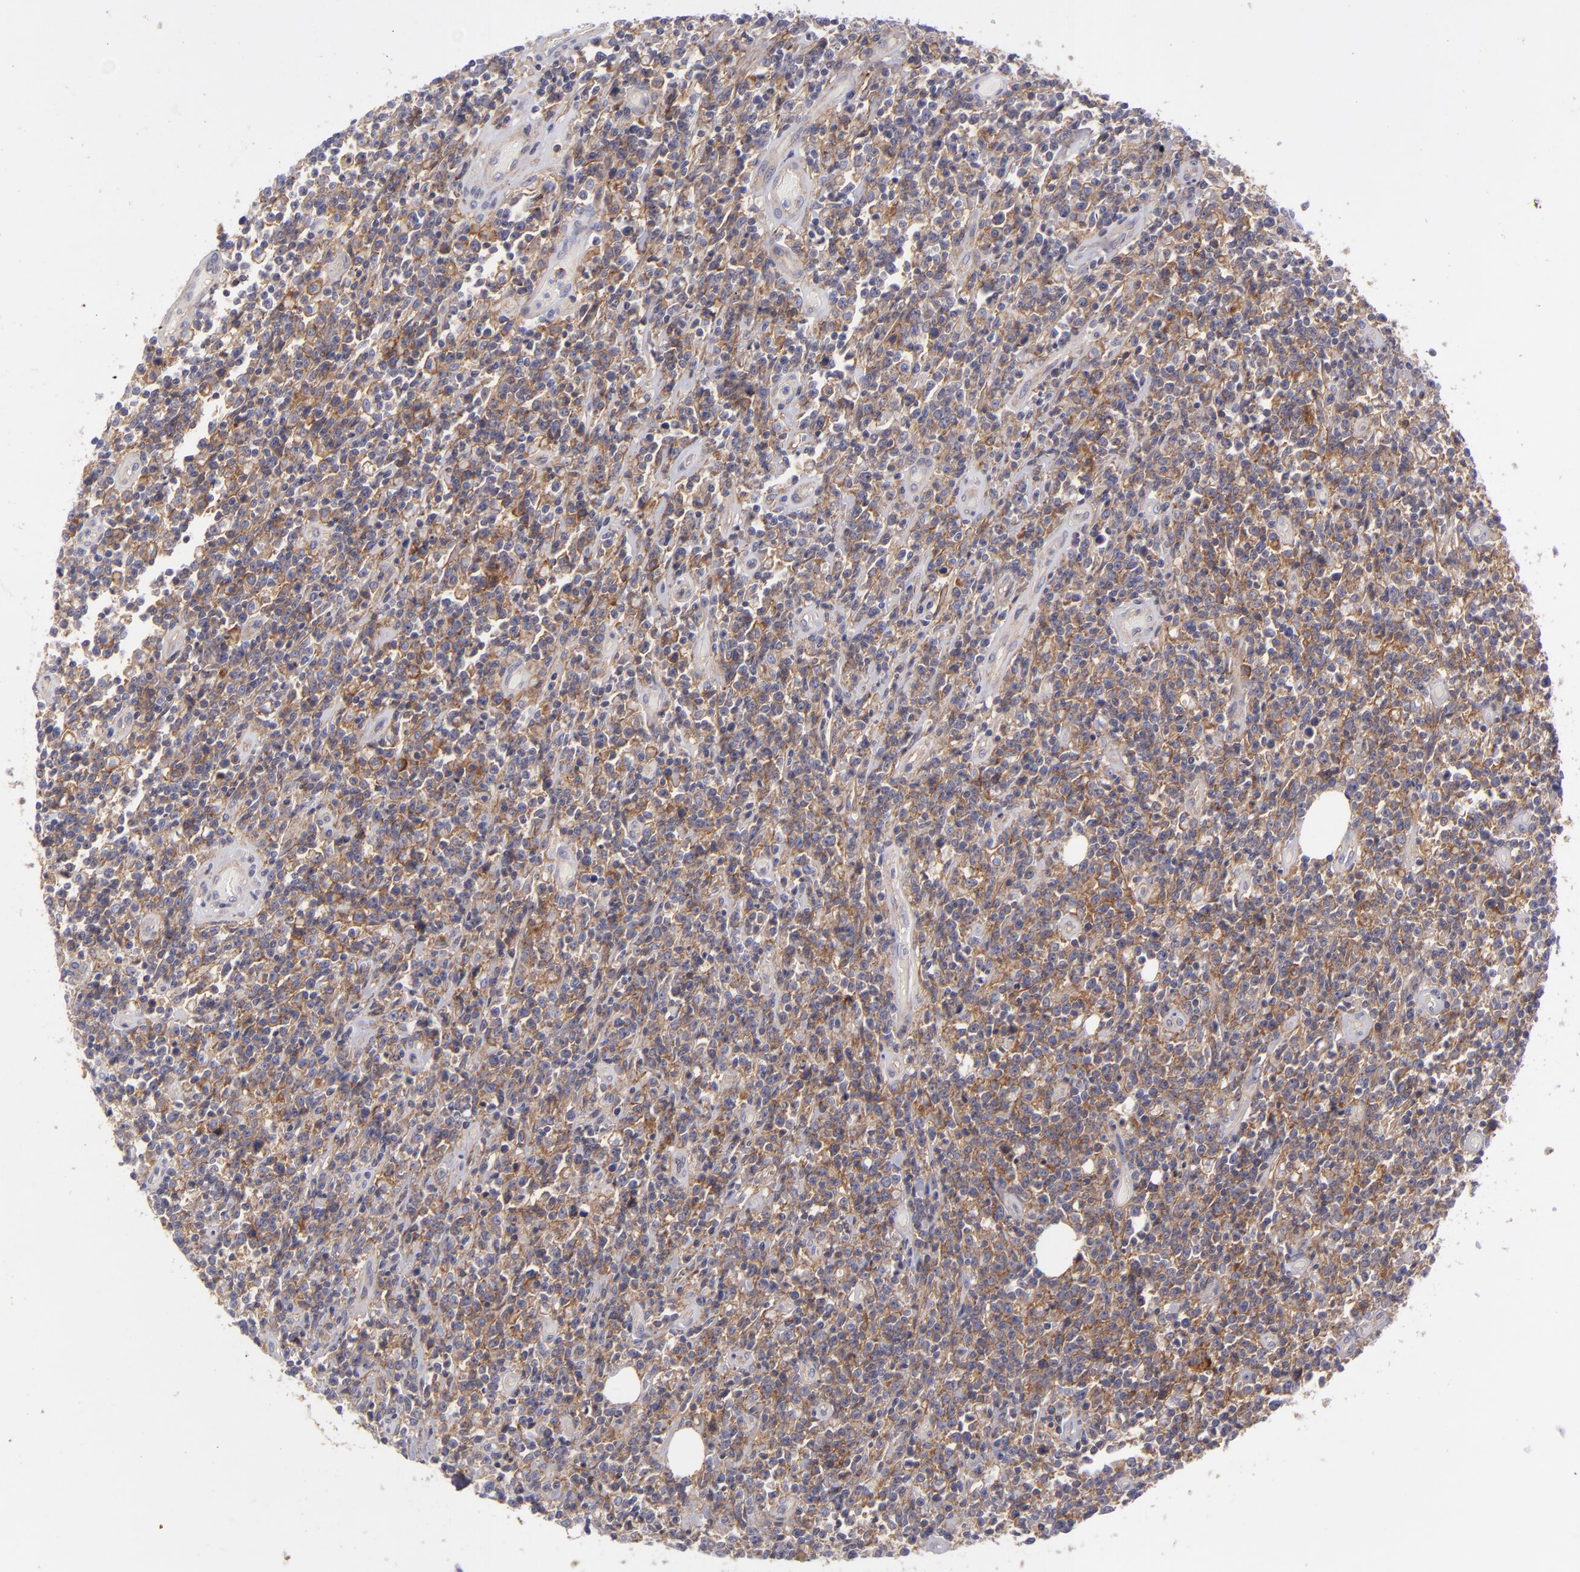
{"staining": {"intensity": "moderate", "quantity": ">75%", "location": "cytoplasmic/membranous"}, "tissue": "lymphoma", "cell_type": "Tumor cells", "image_type": "cancer", "snomed": [{"axis": "morphology", "description": "Malignant lymphoma, non-Hodgkin's type, High grade"}, {"axis": "topography", "description": "Colon"}], "caption": "Immunohistochemical staining of human lymphoma demonstrates medium levels of moderate cytoplasmic/membranous staining in approximately >75% of tumor cells.", "gene": "BSG", "patient": {"sex": "male", "age": 82}}